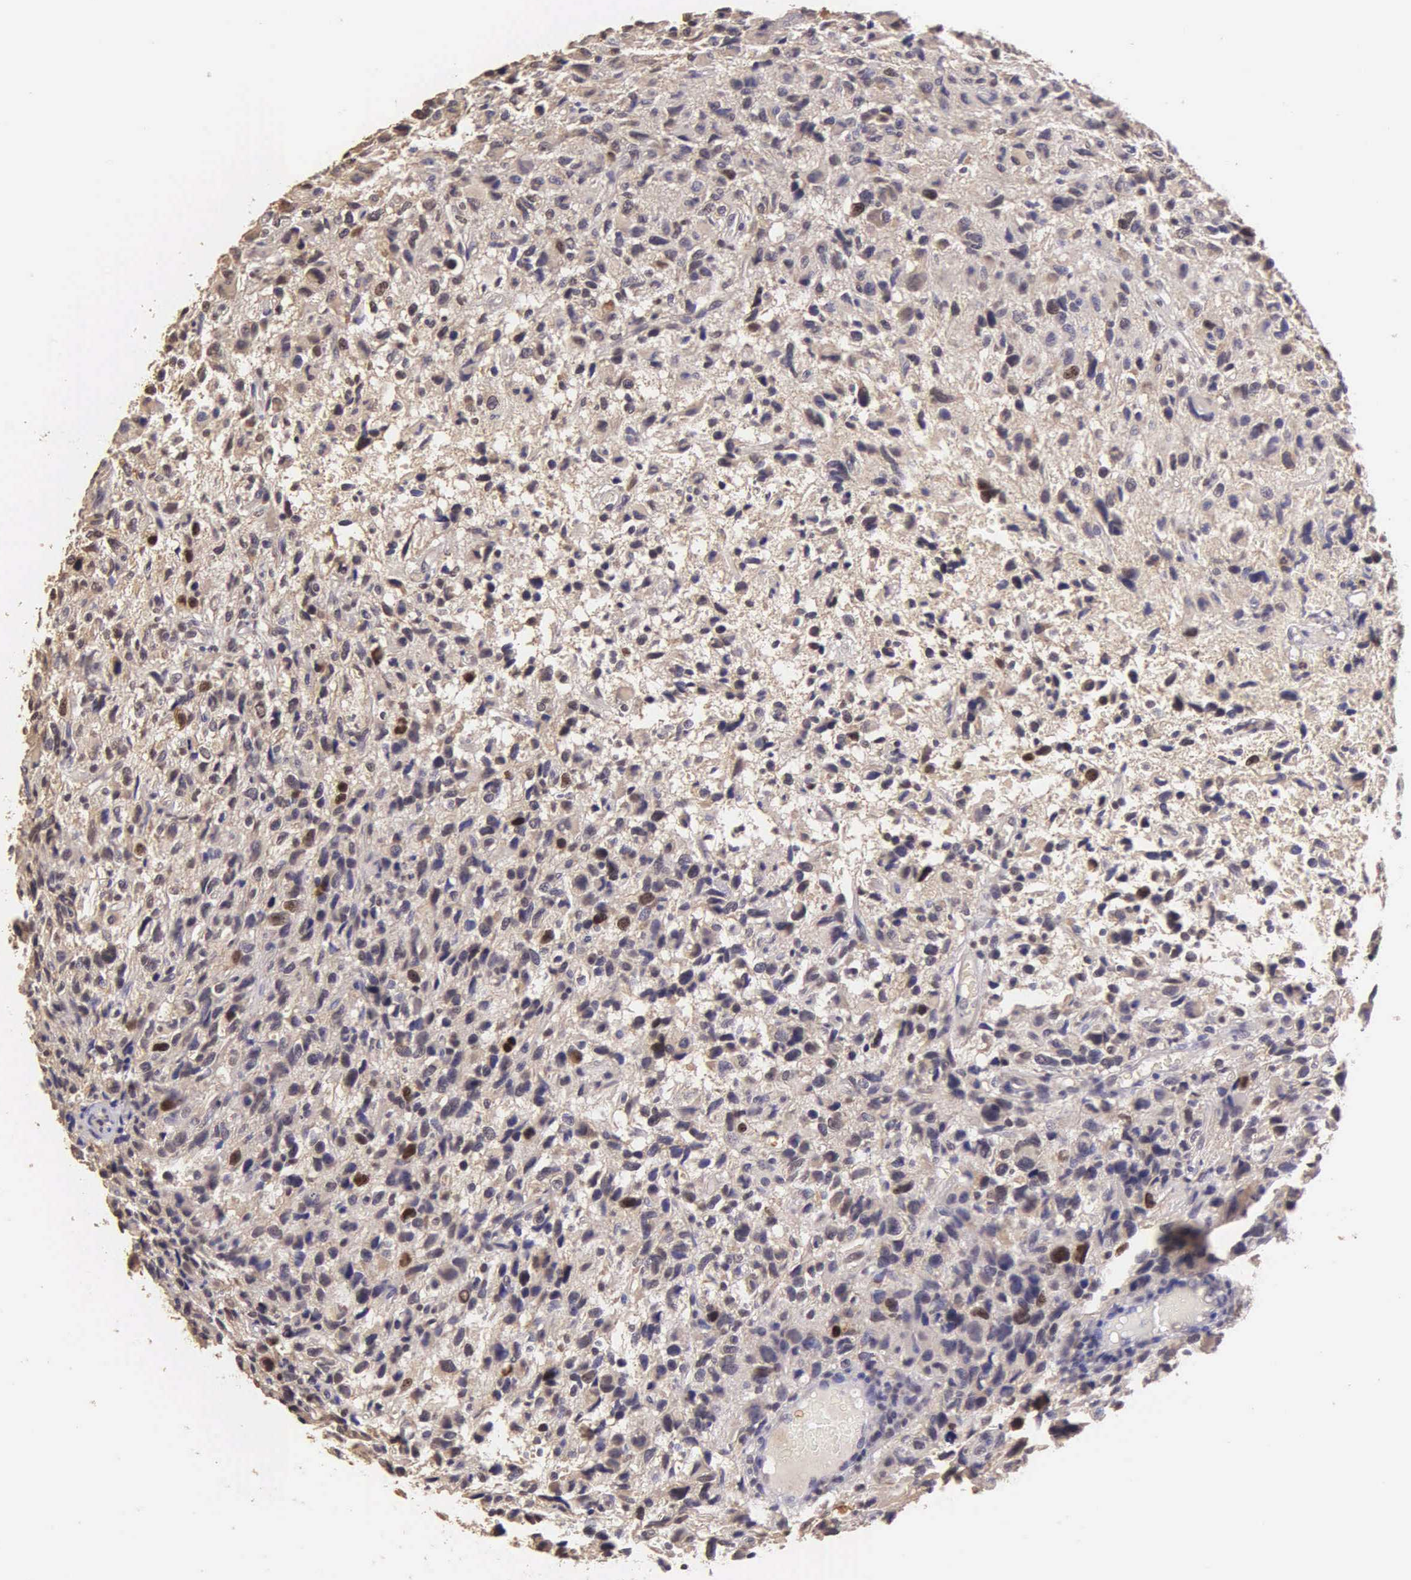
{"staining": {"intensity": "moderate", "quantity": "<25%", "location": "nuclear"}, "tissue": "glioma", "cell_type": "Tumor cells", "image_type": "cancer", "snomed": [{"axis": "morphology", "description": "Glioma, malignant, High grade"}, {"axis": "topography", "description": "Brain"}], "caption": "DAB immunohistochemical staining of high-grade glioma (malignant) shows moderate nuclear protein positivity in approximately <25% of tumor cells.", "gene": "MKI67", "patient": {"sex": "female", "age": 60}}